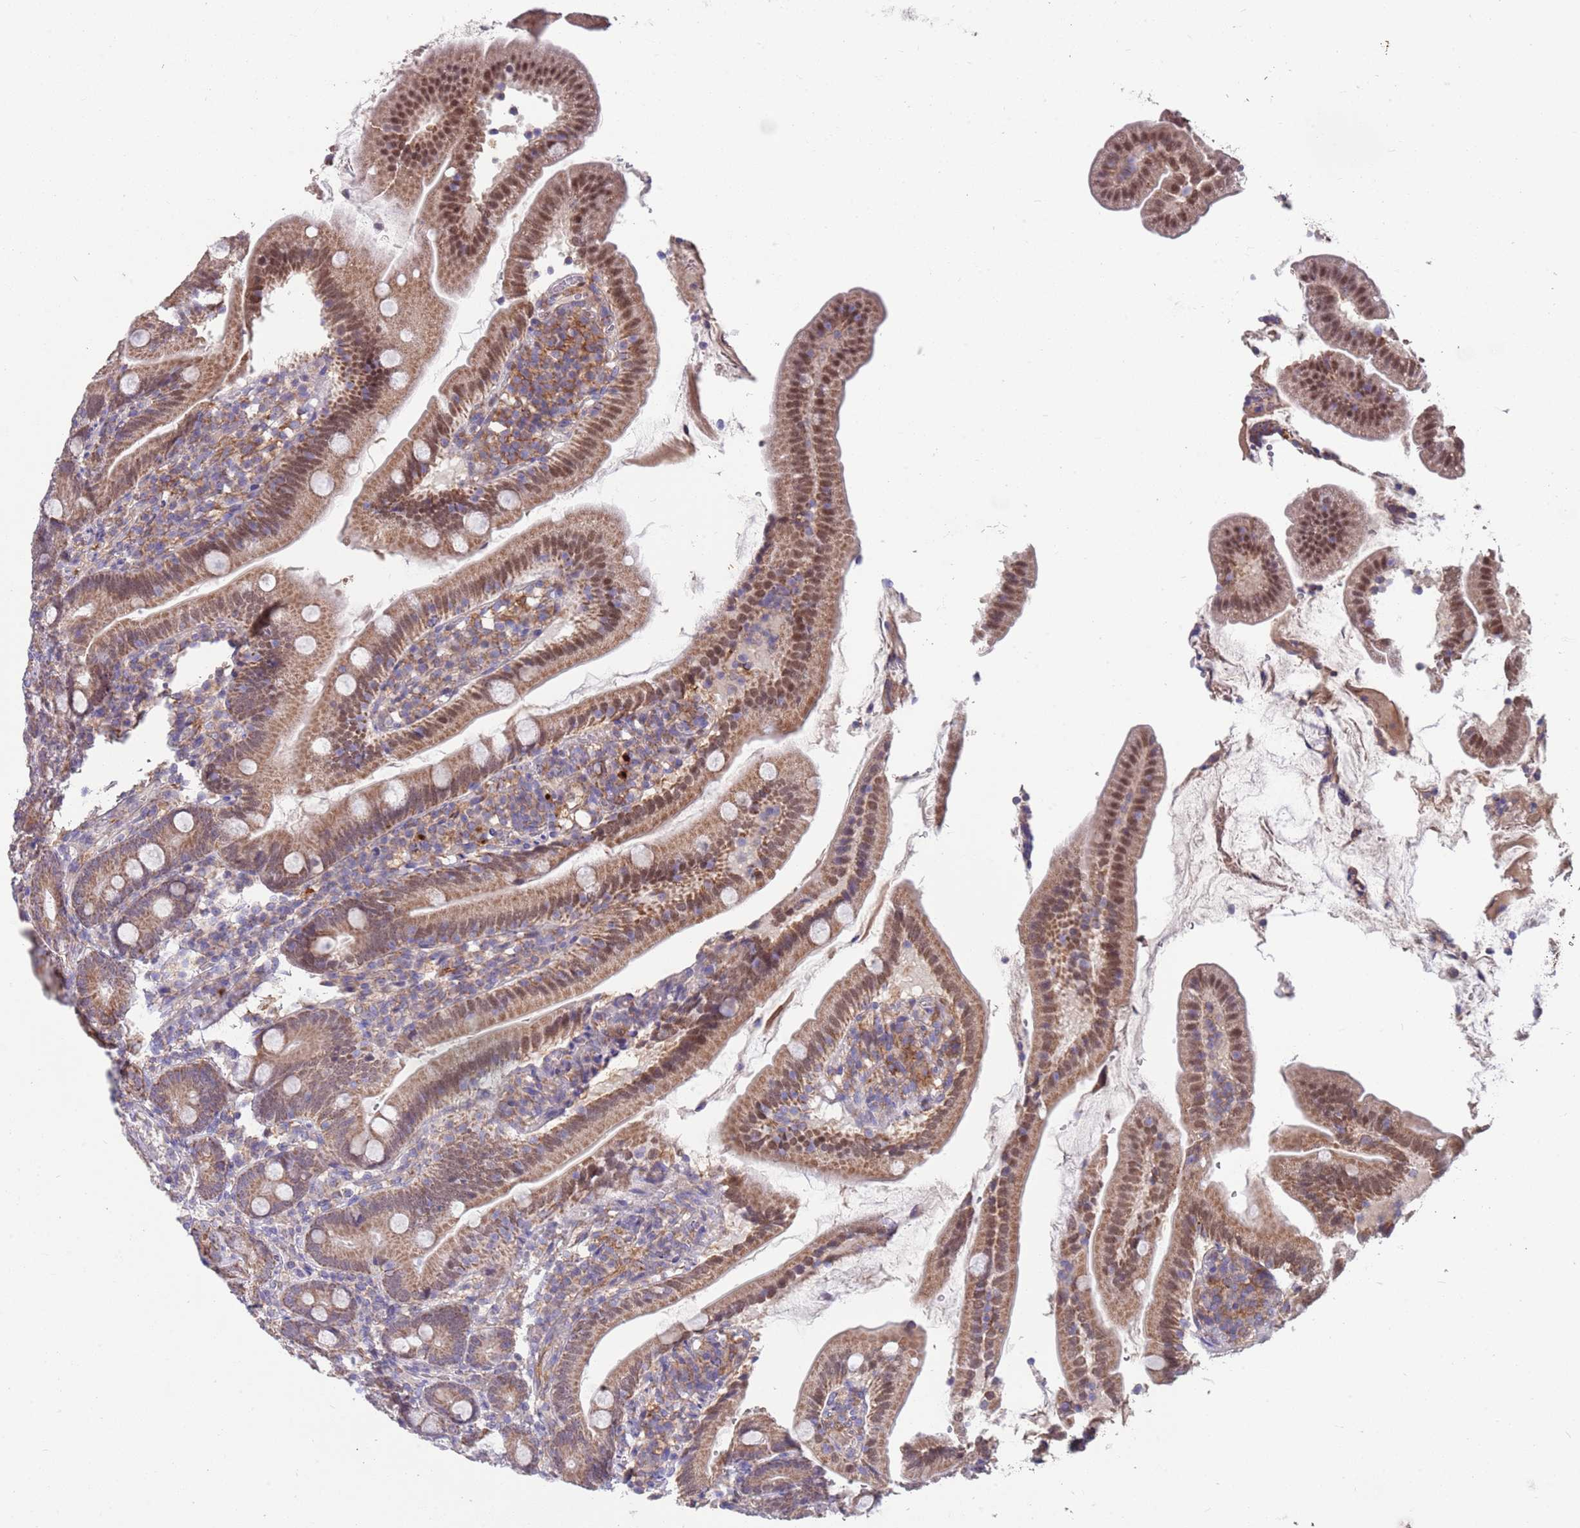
{"staining": {"intensity": "moderate", "quantity": ">75%", "location": "cytoplasmic/membranous,nuclear"}, "tissue": "duodenum", "cell_type": "Glandular cells", "image_type": "normal", "snomed": [{"axis": "morphology", "description": "Normal tissue, NOS"}, {"axis": "topography", "description": "Duodenum"}], "caption": "Immunohistochemical staining of normal duodenum displays medium levels of moderate cytoplasmic/membranous,nuclear expression in about >75% of glandular cells. (DAB = brown stain, brightfield microscopy at high magnification).", "gene": "DDT", "patient": {"sex": "female", "age": 67}}